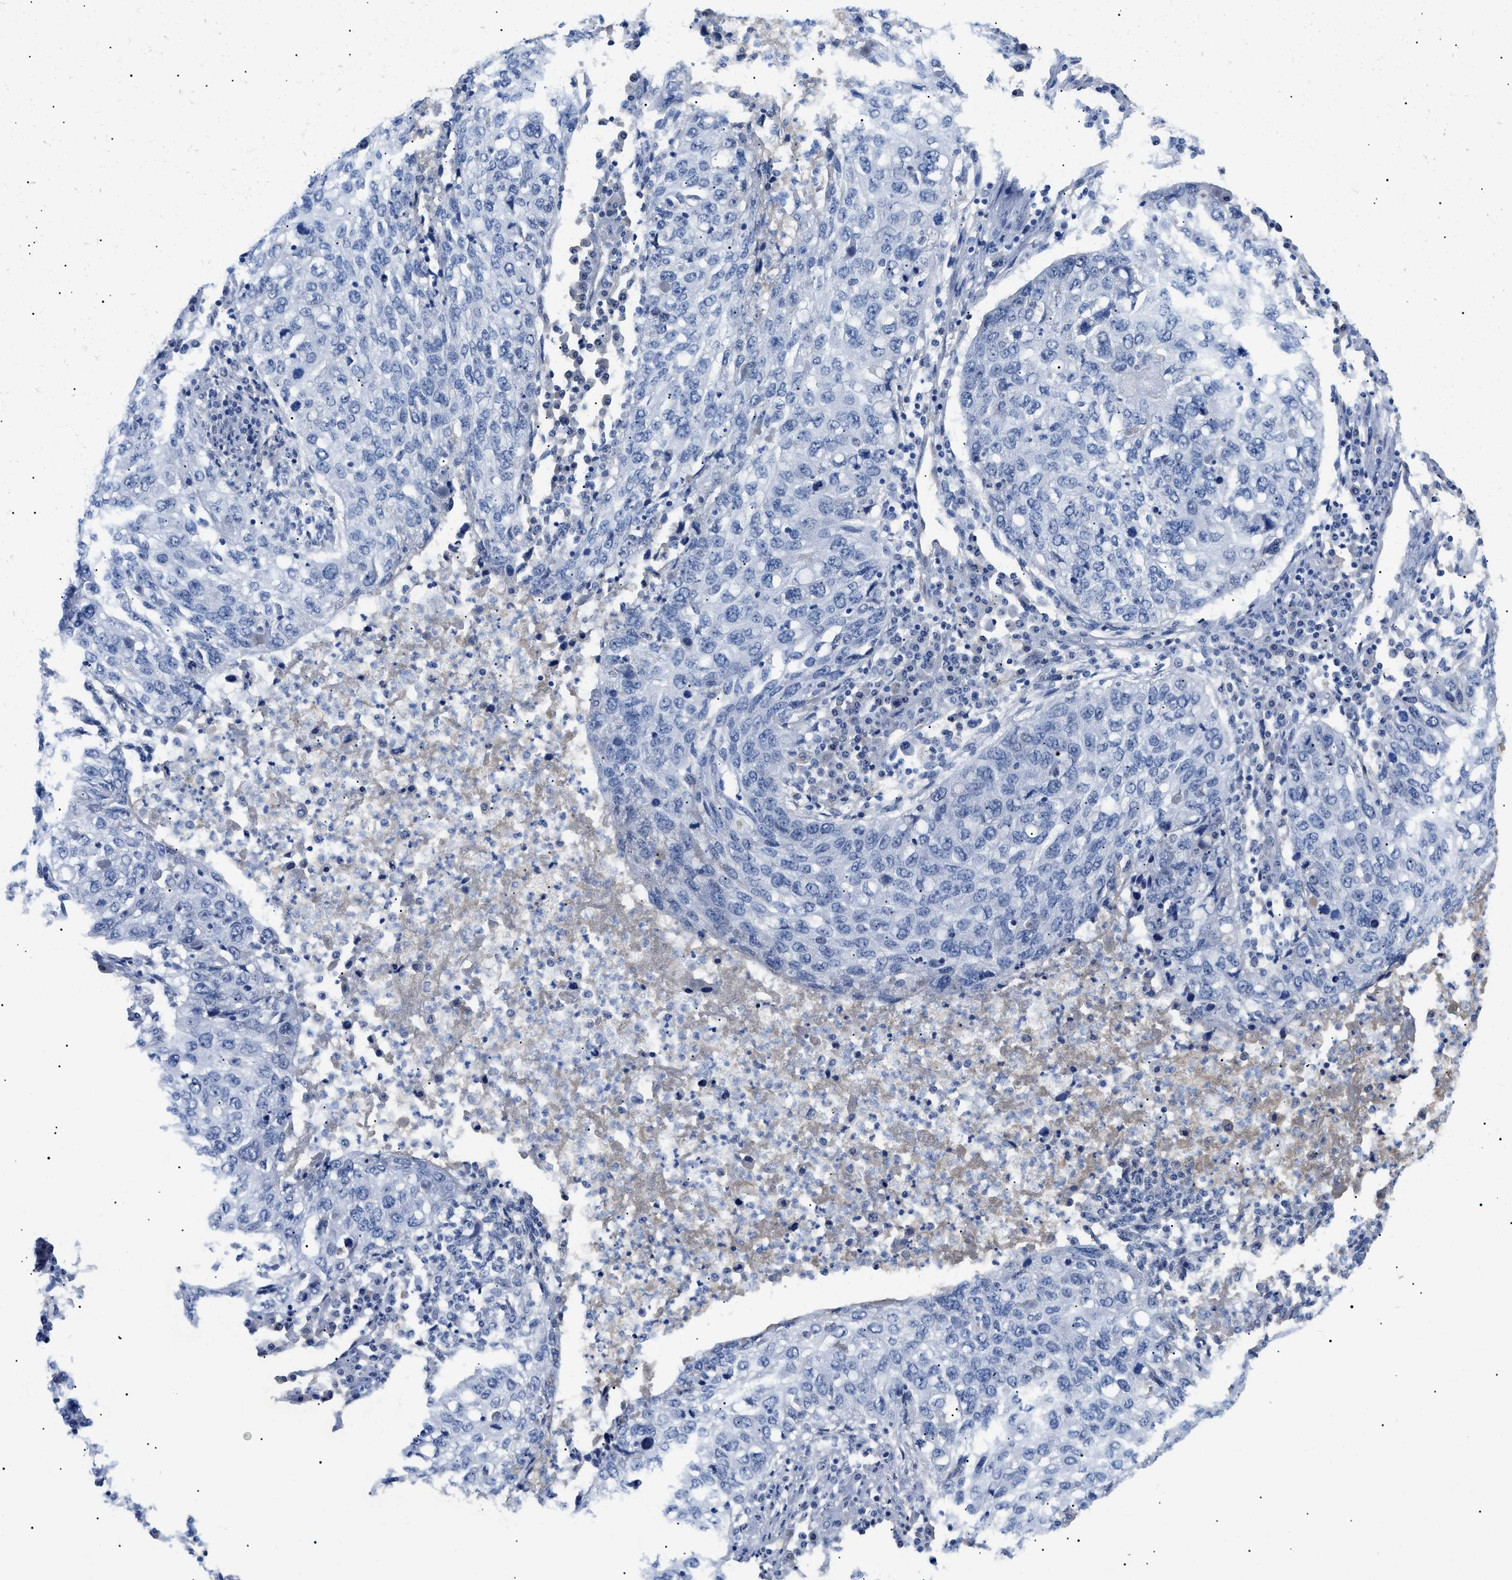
{"staining": {"intensity": "negative", "quantity": "none", "location": "none"}, "tissue": "lung cancer", "cell_type": "Tumor cells", "image_type": "cancer", "snomed": [{"axis": "morphology", "description": "Squamous cell carcinoma, NOS"}, {"axis": "topography", "description": "Lung"}], "caption": "This is an immunohistochemistry (IHC) image of human lung cancer. There is no staining in tumor cells.", "gene": "PRRT2", "patient": {"sex": "female", "age": 63}}